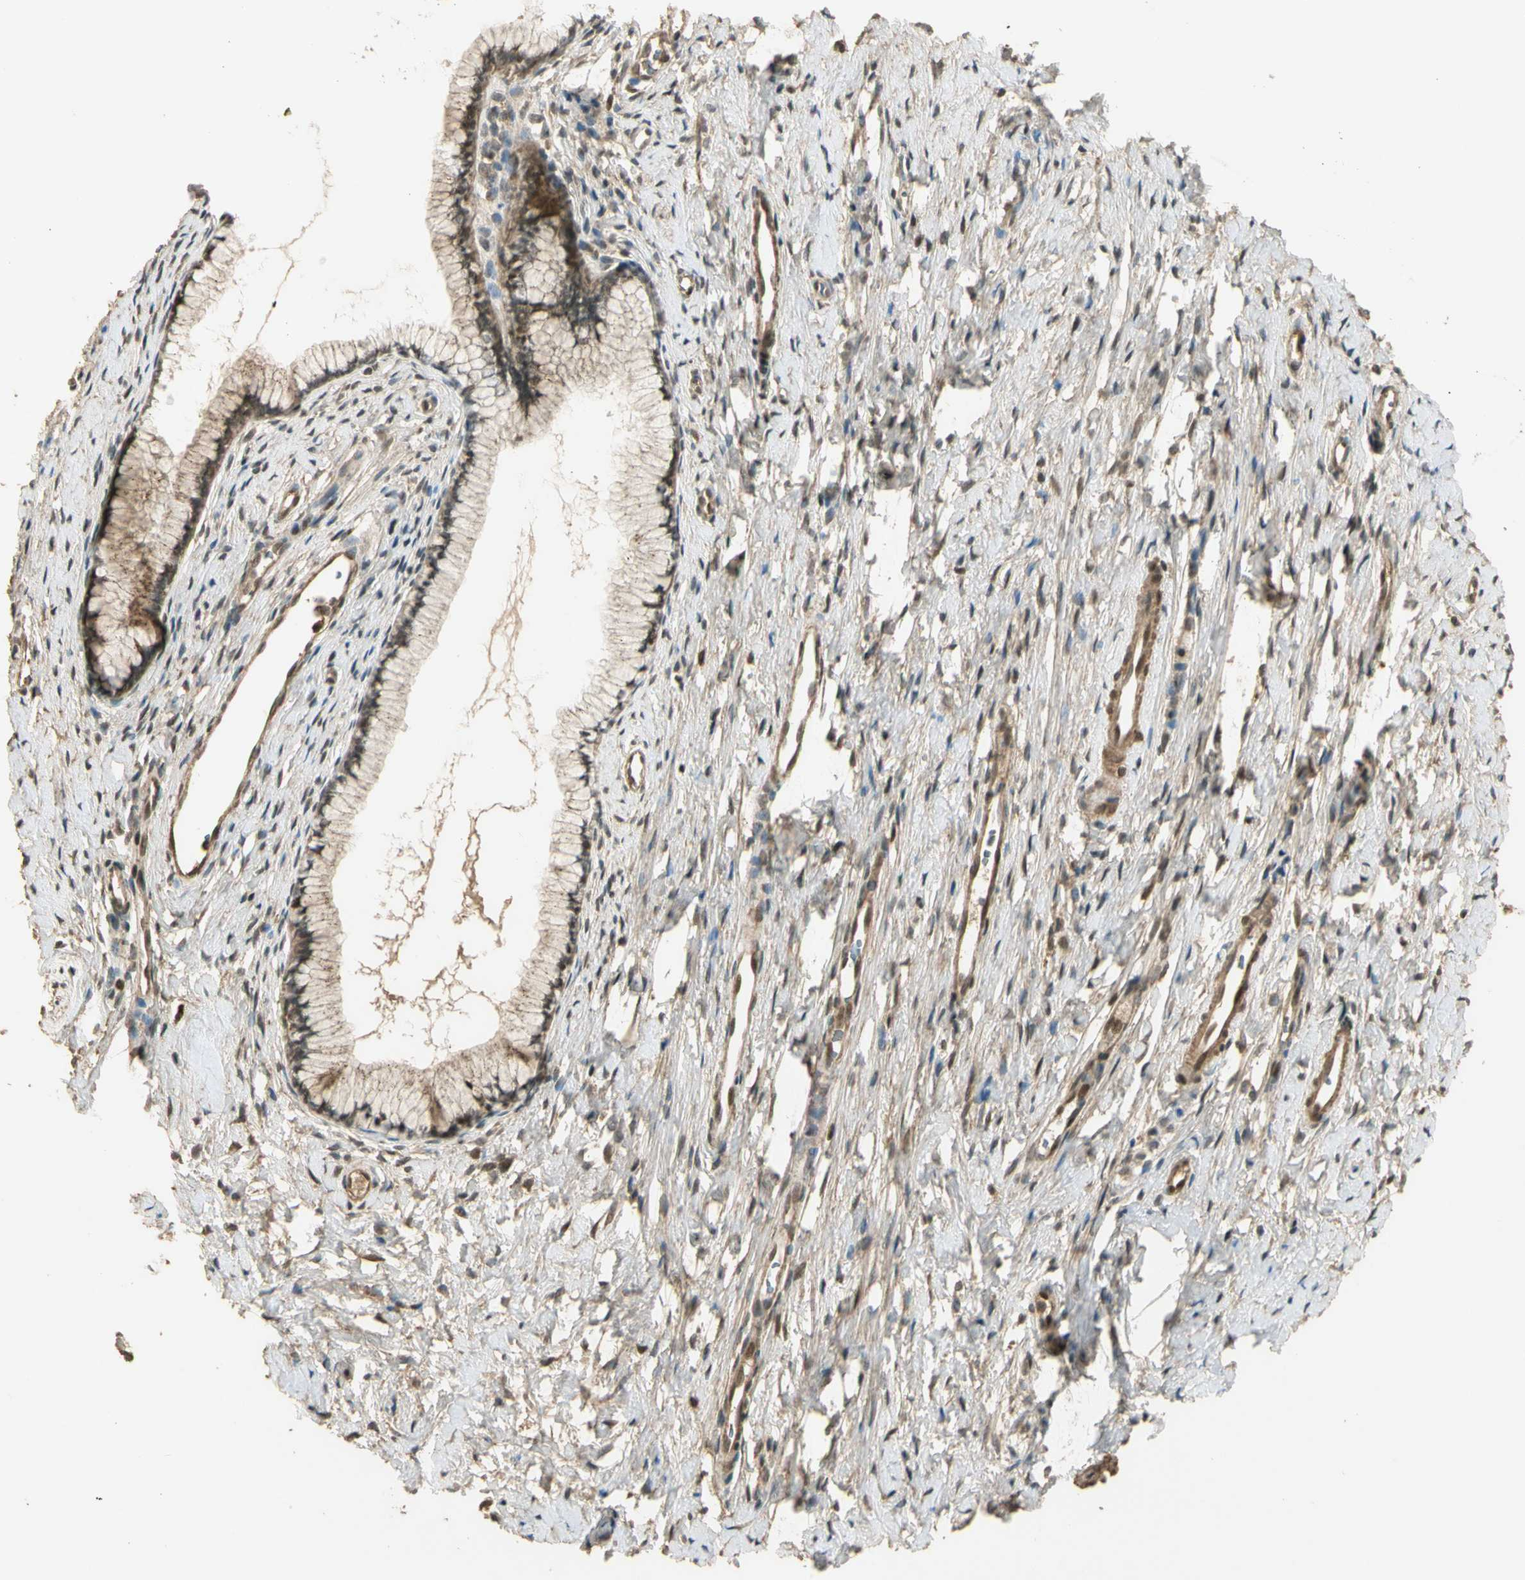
{"staining": {"intensity": "moderate", "quantity": ">75%", "location": "nuclear"}, "tissue": "cervix", "cell_type": "Glandular cells", "image_type": "normal", "snomed": [{"axis": "morphology", "description": "Normal tissue, NOS"}, {"axis": "topography", "description": "Cervix"}], "caption": "Moderate nuclear protein expression is appreciated in about >75% of glandular cells in cervix. (DAB IHC with brightfield microscopy, high magnification).", "gene": "GMEB2", "patient": {"sex": "female", "age": 65}}